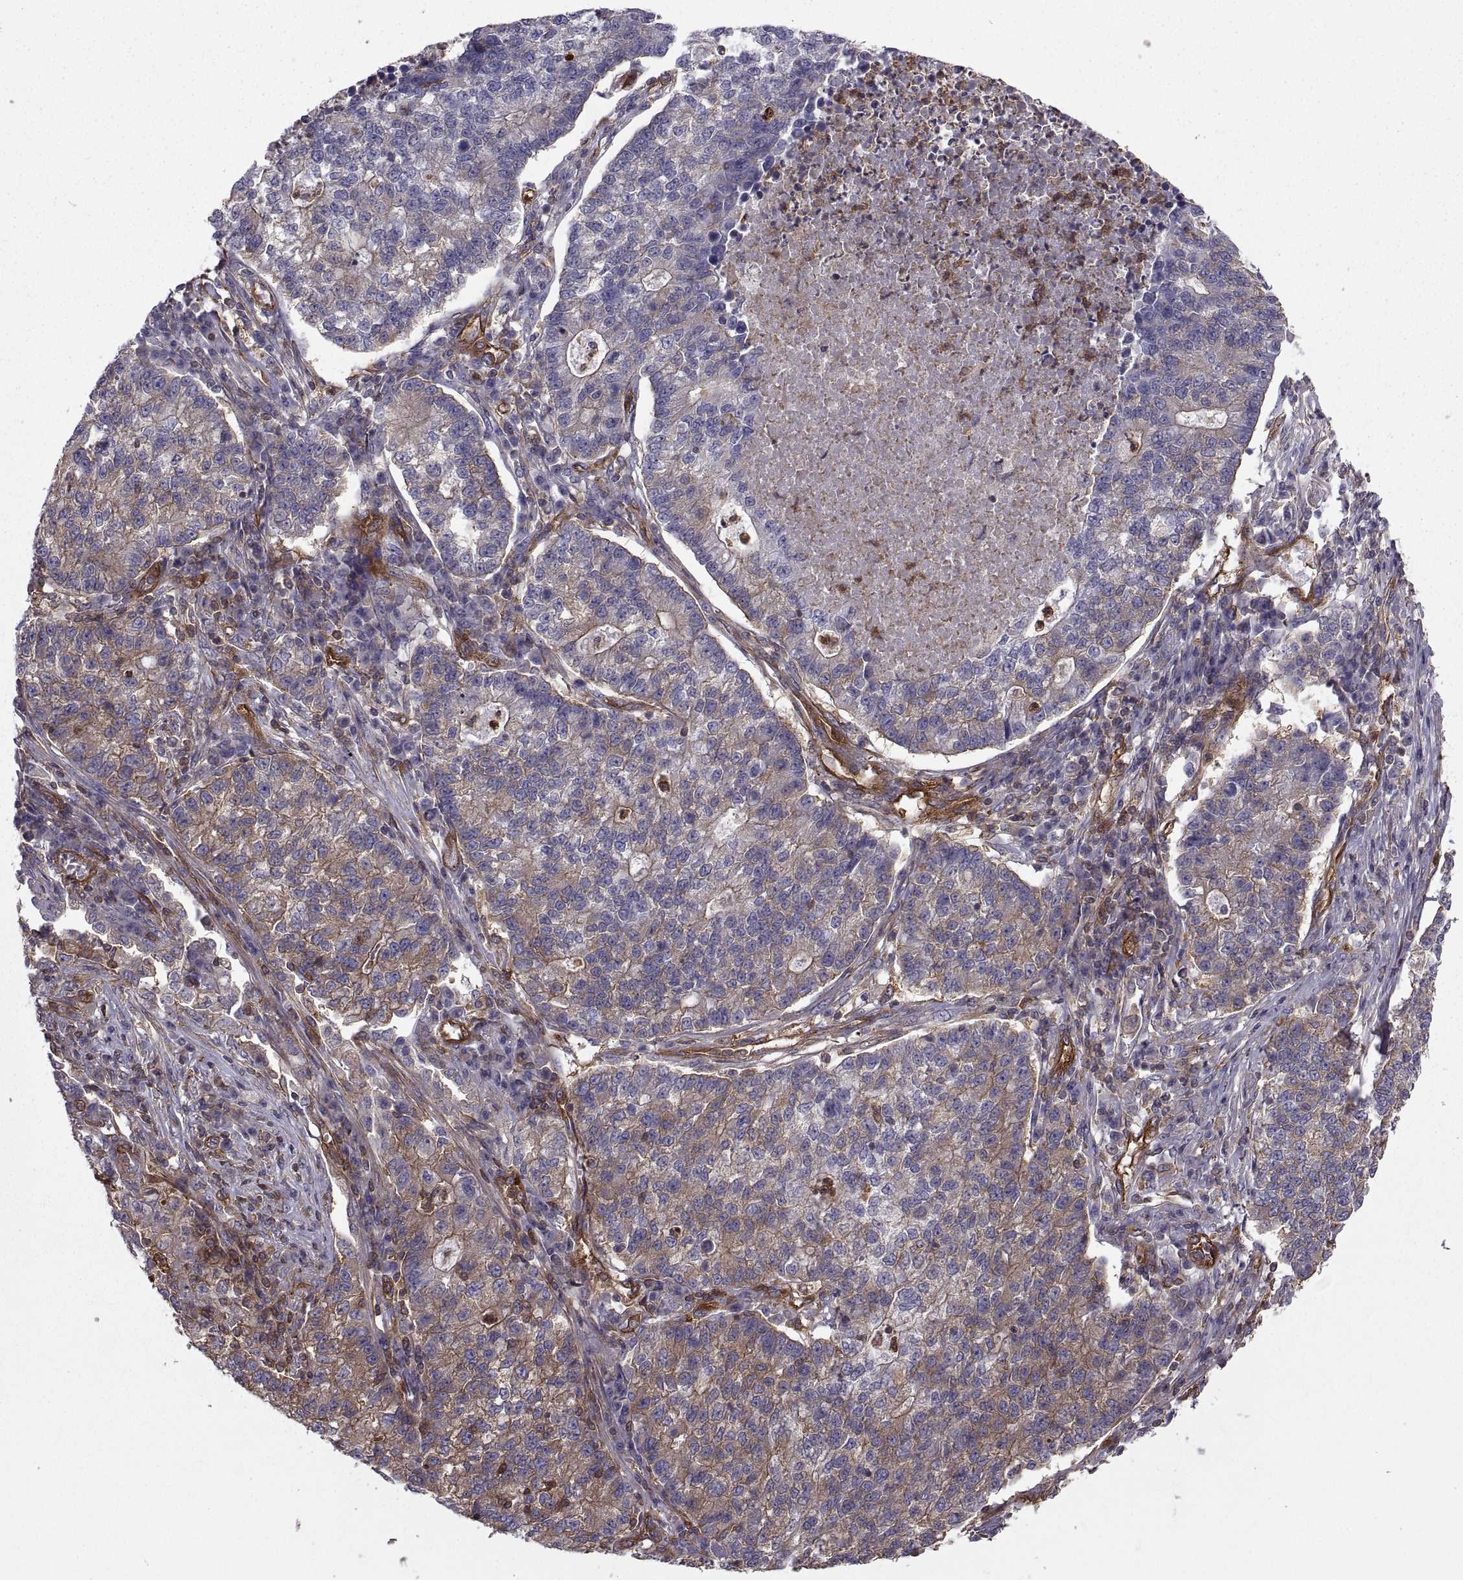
{"staining": {"intensity": "strong", "quantity": "25%-75%", "location": "cytoplasmic/membranous"}, "tissue": "lung cancer", "cell_type": "Tumor cells", "image_type": "cancer", "snomed": [{"axis": "morphology", "description": "Adenocarcinoma, NOS"}, {"axis": "topography", "description": "Lung"}], "caption": "Lung cancer (adenocarcinoma) stained for a protein reveals strong cytoplasmic/membranous positivity in tumor cells. (Stains: DAB in brown, nuclei in blue, Microscopy: brightfield microscopy at high magnification).", "gene": "MYH9", "patient": {"sex": "male", "age": 57}}